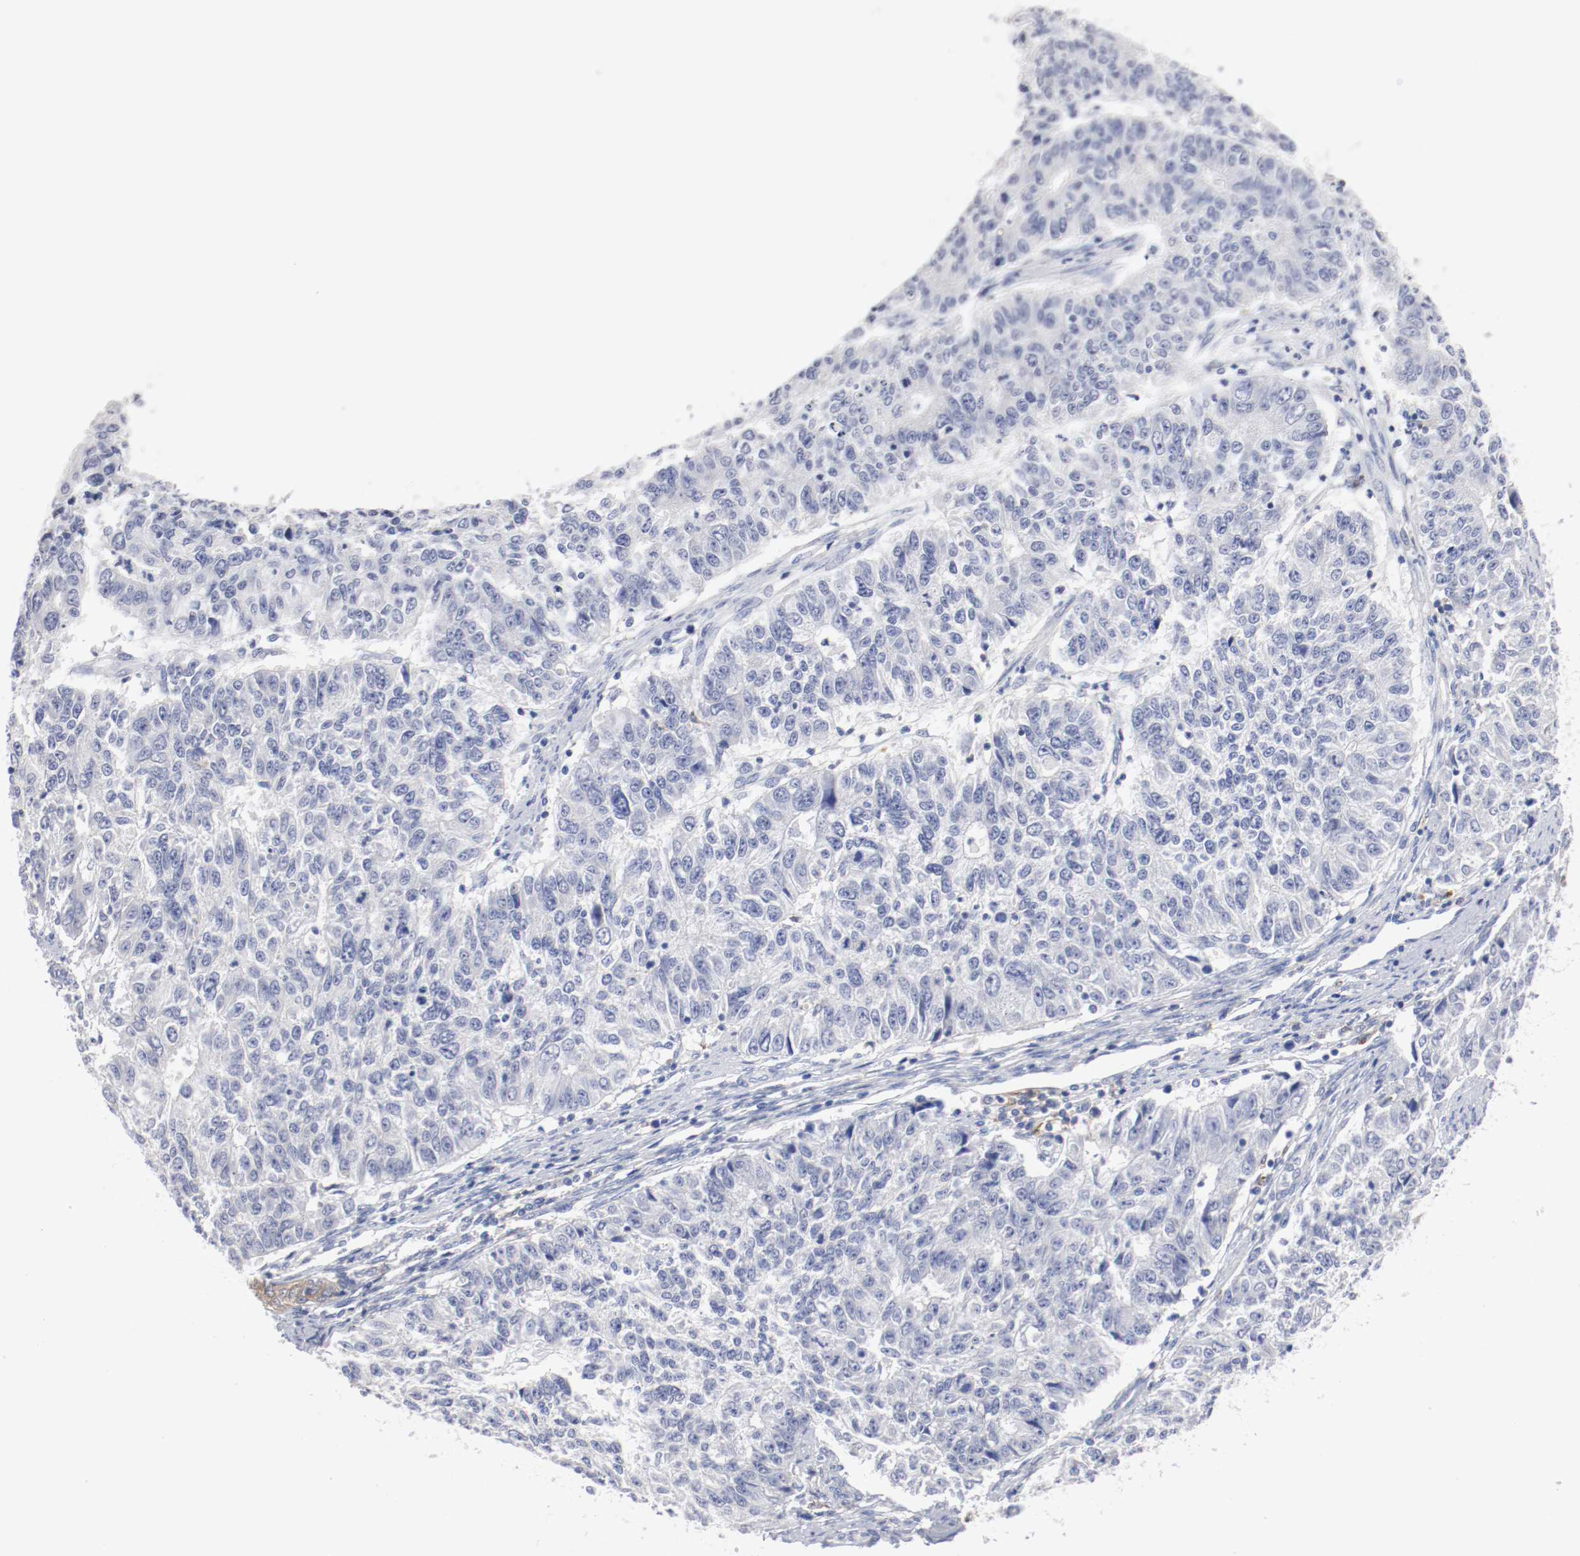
{"staining": {"intensity": "negative", "quantity": "none", "location": "none"}, "tissue": "endometrial cancer", "cell_type": "Tumor cells", "image_type": "cancer", "snomed": [{"axis": "morphology", "description": "Adenocarcinoma, NOS"}, {"axis": "topography", "description": "Endometrium"}], "caption": "The micrograph demonstrates no significant staining in tumor cells of adenocarcinoma (endometrial). Brightfield microscopy of immunohistochemistry (IHC) stained with DAB (3,3'-diaminobenzidine) (brown) and hematoxylin (blue), captured at high magnification.", "gene": "FGFBP1", "patient": {"sex": "female", "age": 42}}